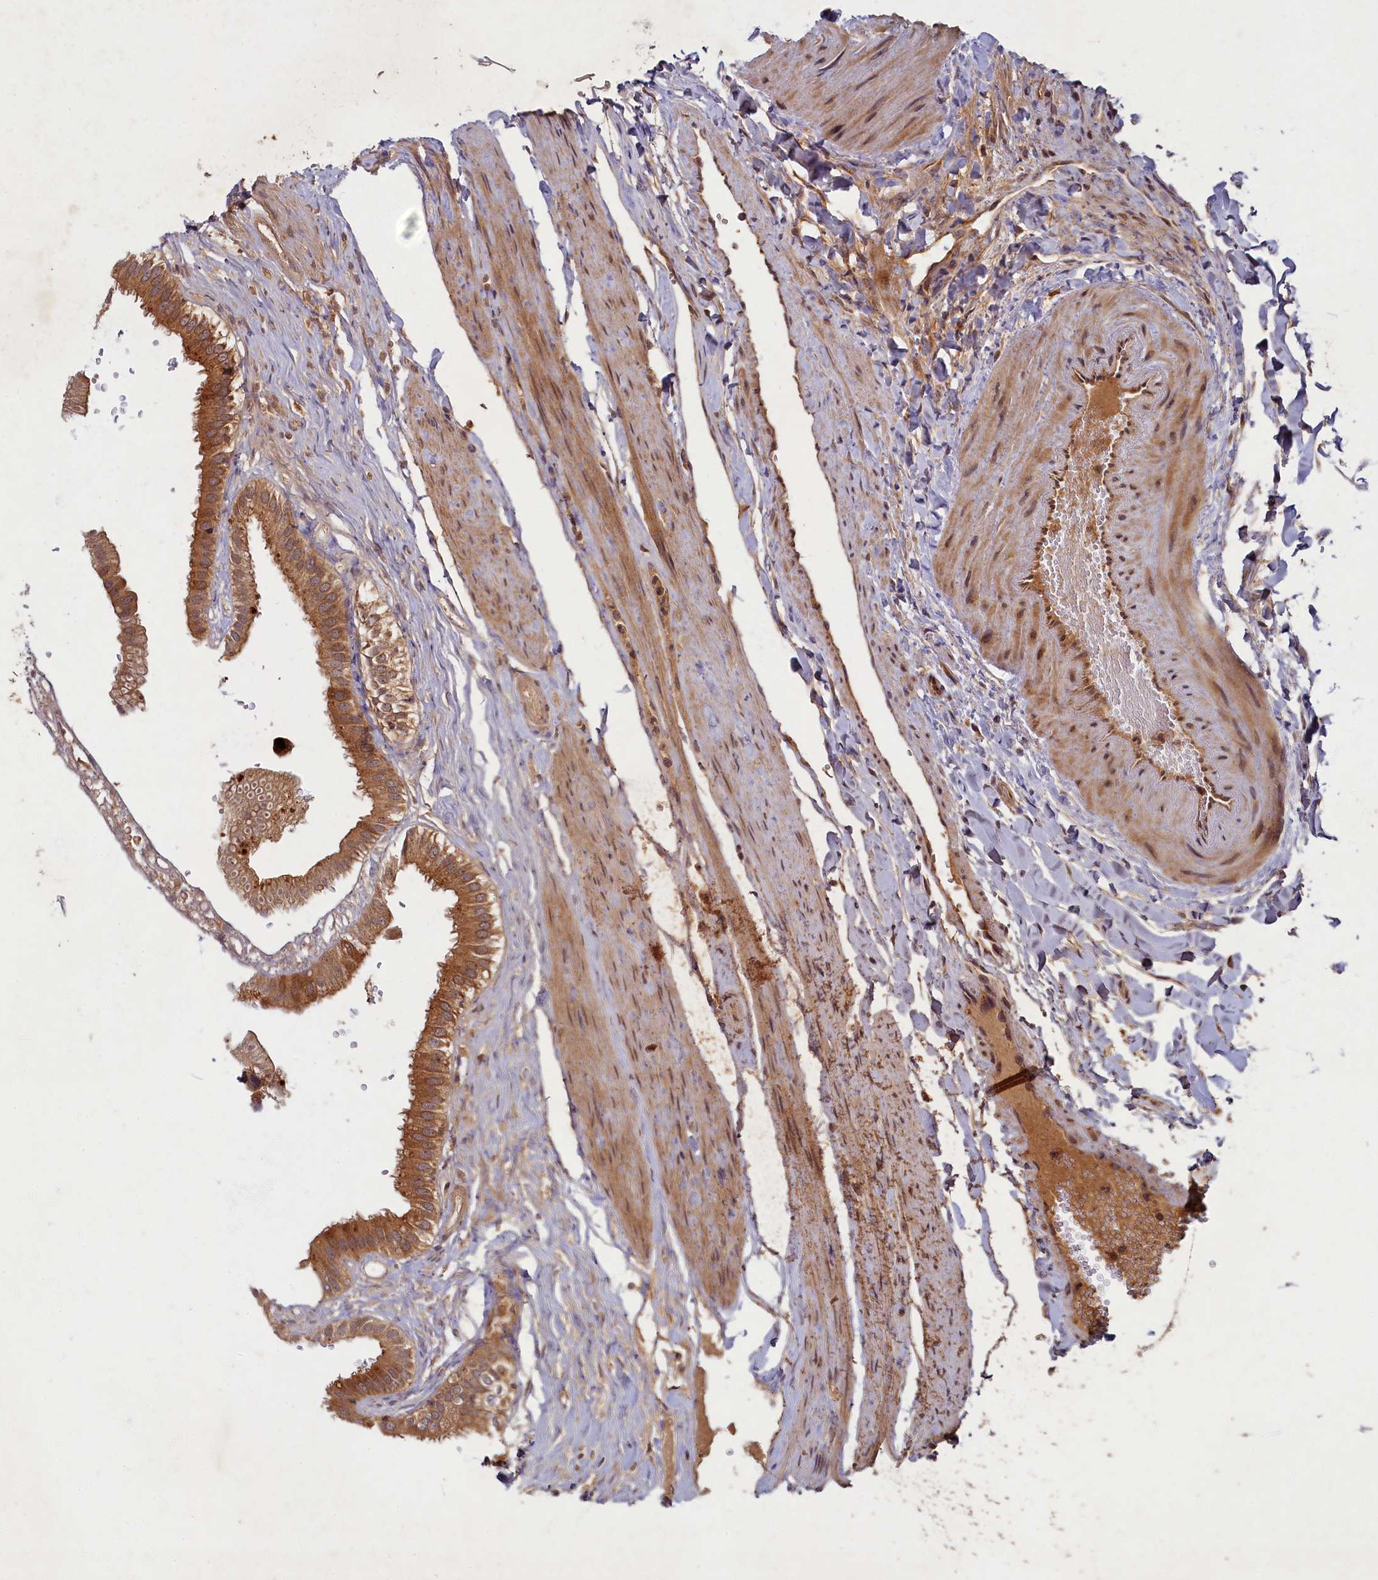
{"staining": {"intensity": "moderate", "quantity": ">75%", "location": "cytoplasmic/membranous"}, "tissue": "gallbladder", "cell_type": "Glandular cells", "image_type": "normal", "snomed": [{"axis": "morphology", "description": "Normal tissue, NOS"}, {"axis": "topography", "description": "Gallbladder"}], "caption": "A micrograph showing moderate cytoplasmic/membranous positivity in about >75% of glandular cells in normal gallbladder, as visualized by brown immunohistochemical staining.", "gene": "BICD1", "patient": {"sex": "female", "age": 61}}